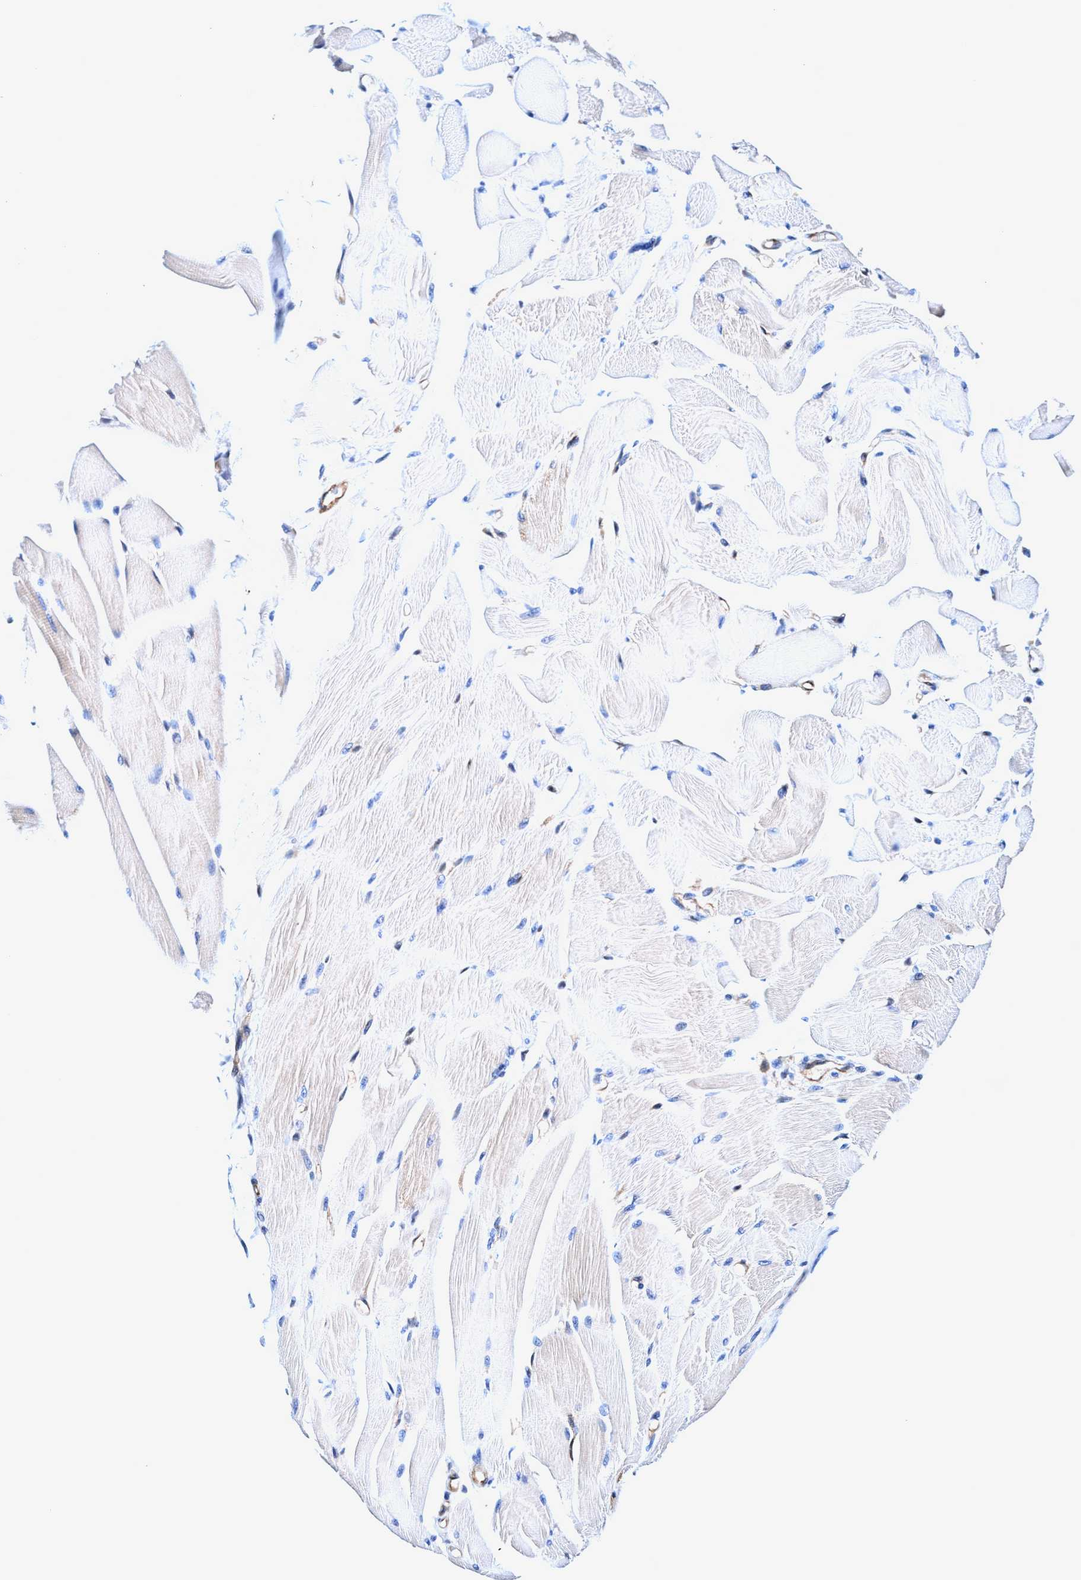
{"staining": {"intensity": "negative", "quantity": "none", "location": "none"}, "tissue": "skeletal muscle", "cell_type": "Myocytes", "image_type": "normal", "snomed": [{"axis": "morphology", "description": "Normal tissue, NOS"}, {"axis": "topography", "description": "Skeletal muscle"}, {"axis": "topography", "description": "Peripheral nerve tissue"}], "caption": "The image shows no significant expression in myocytes of skeletal muscle. The staining is performed using DAB (3,3'-diaminobenzidine) brown chromogen with nuclei counter-stained in using hematoxylin.", "gene": "UBALD2", "patient": {"sex": "female", "age": 84}}